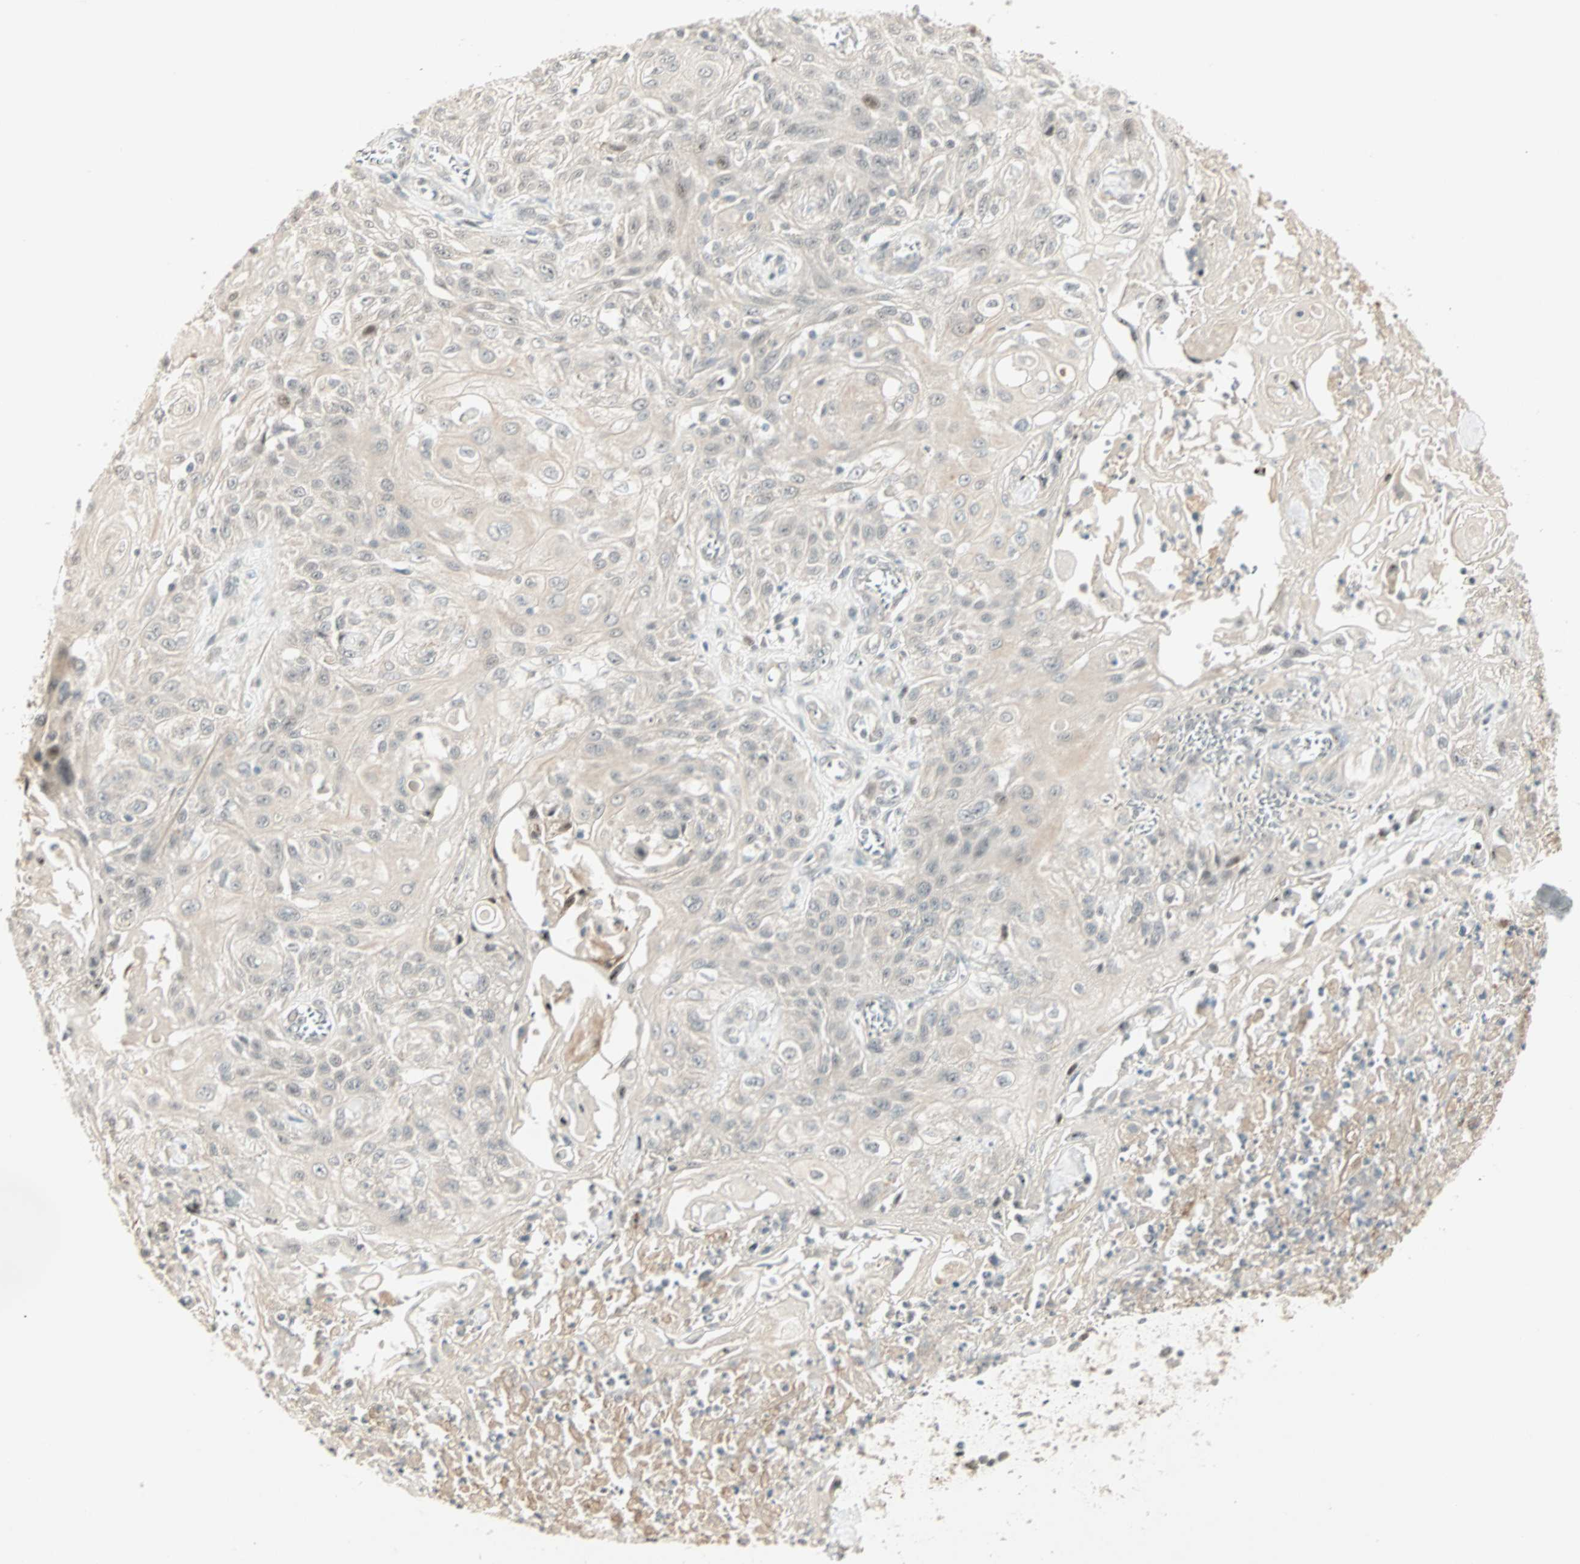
{"staining": {"intensity": "negative", "quantity": "none", "location": "none"}, "tissue": "skin cancer", "cell_type": "Tumor cells", "image_type": "cancer", "snomed": [{"axis": "morphology", "description": "Squamous cell carcinoma, NOS"}, {"axis": "morphology", "description": "Squamous cell carcinoma, metastatic, NOS"}, {"axis": "topography", "description": "Skin"}, {"axis": "topography", "description": "Lymph node"}], "caption": "A micrograph of human skin cancer is negative for staining in tumor cells. (DAB IHC with hematoxylin counter stain).", "gene": "ACSL5", "patient": {"sex": "male", "age": 75}}